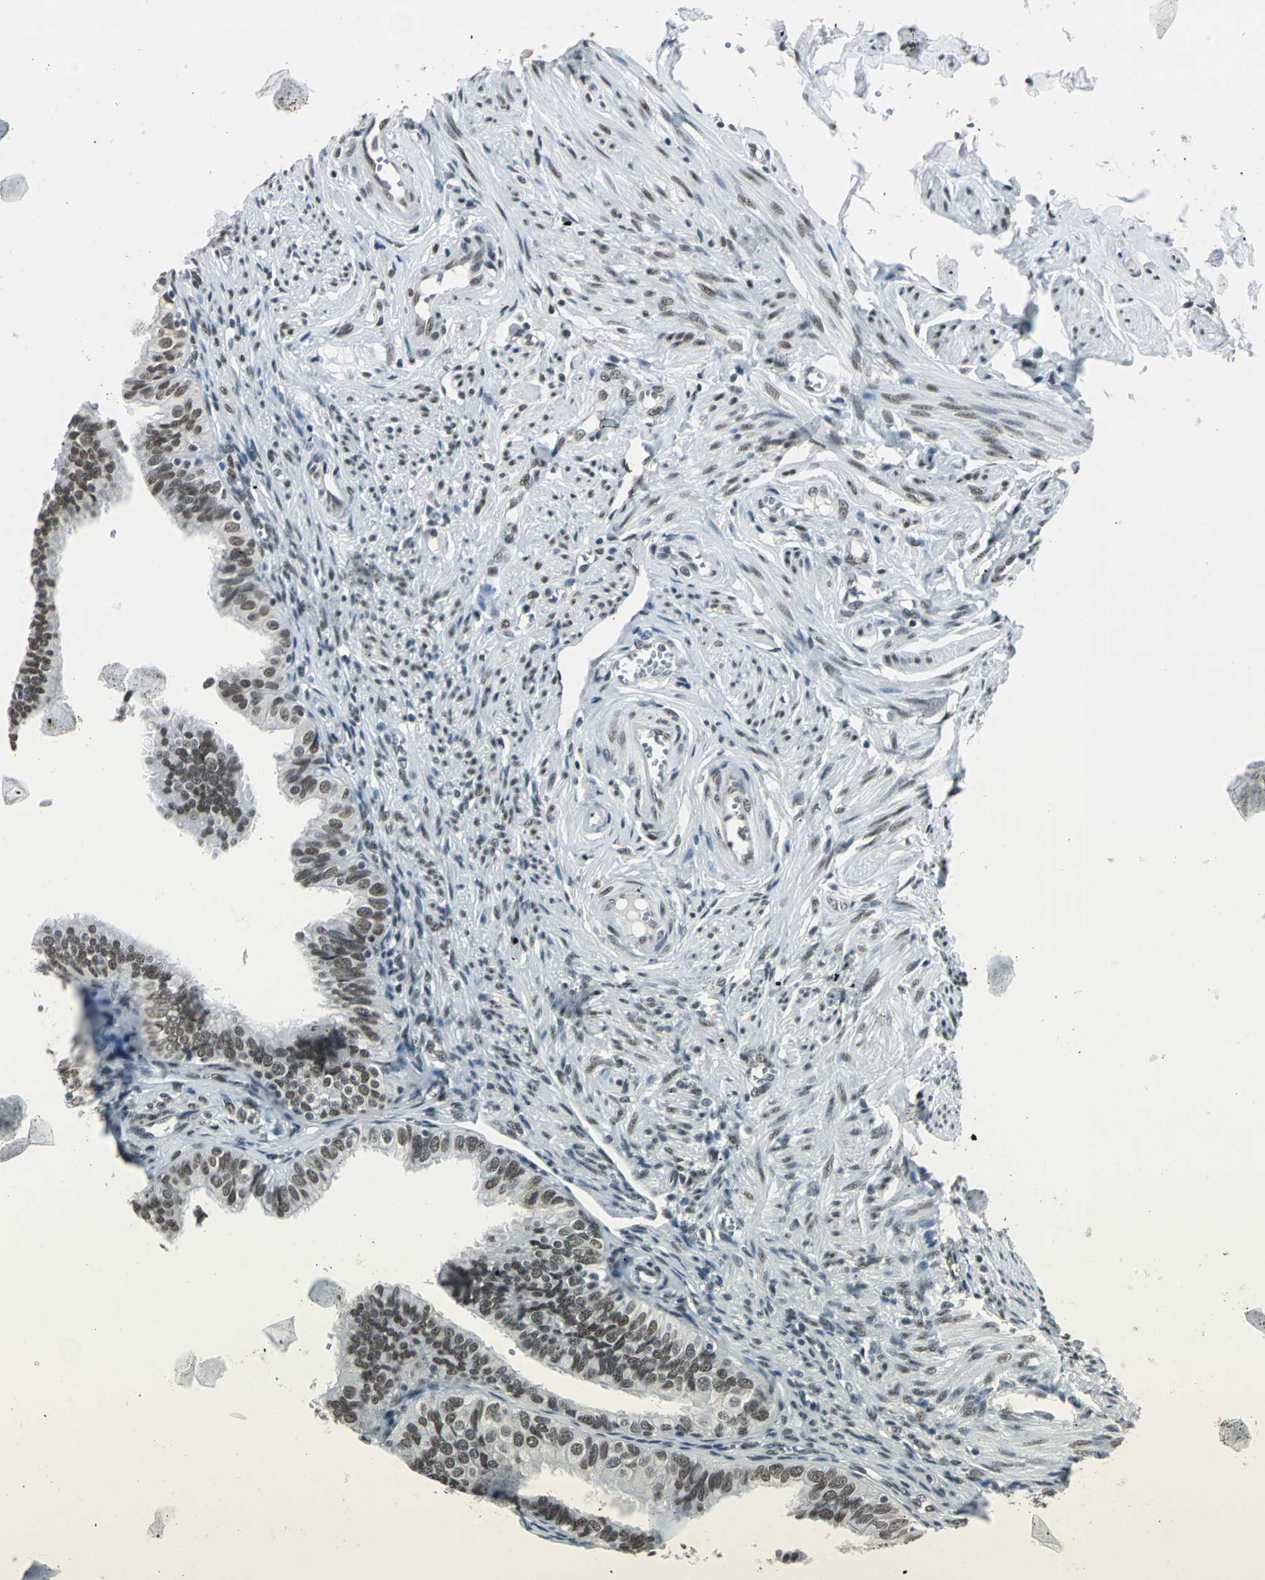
{"staining": {"intensity": "strong", "quantity": ">75%", "location": "nuclear"}, "tissue": "fallopian tube", "cell_type": "Glandular cells", "image_type": "normal", "snomed": [{"axis": "morphology", "description": "Normal tissue, NOS"}, {"axis": "topography", "description": "Fallopian tube"}], "caption": "Glandular cells display high levels of strong nuclear expression in approximately >75% of cells in normal fallopian tube.", "gene": "ADNP", "patient": {"sex": "female", "age": 46}}